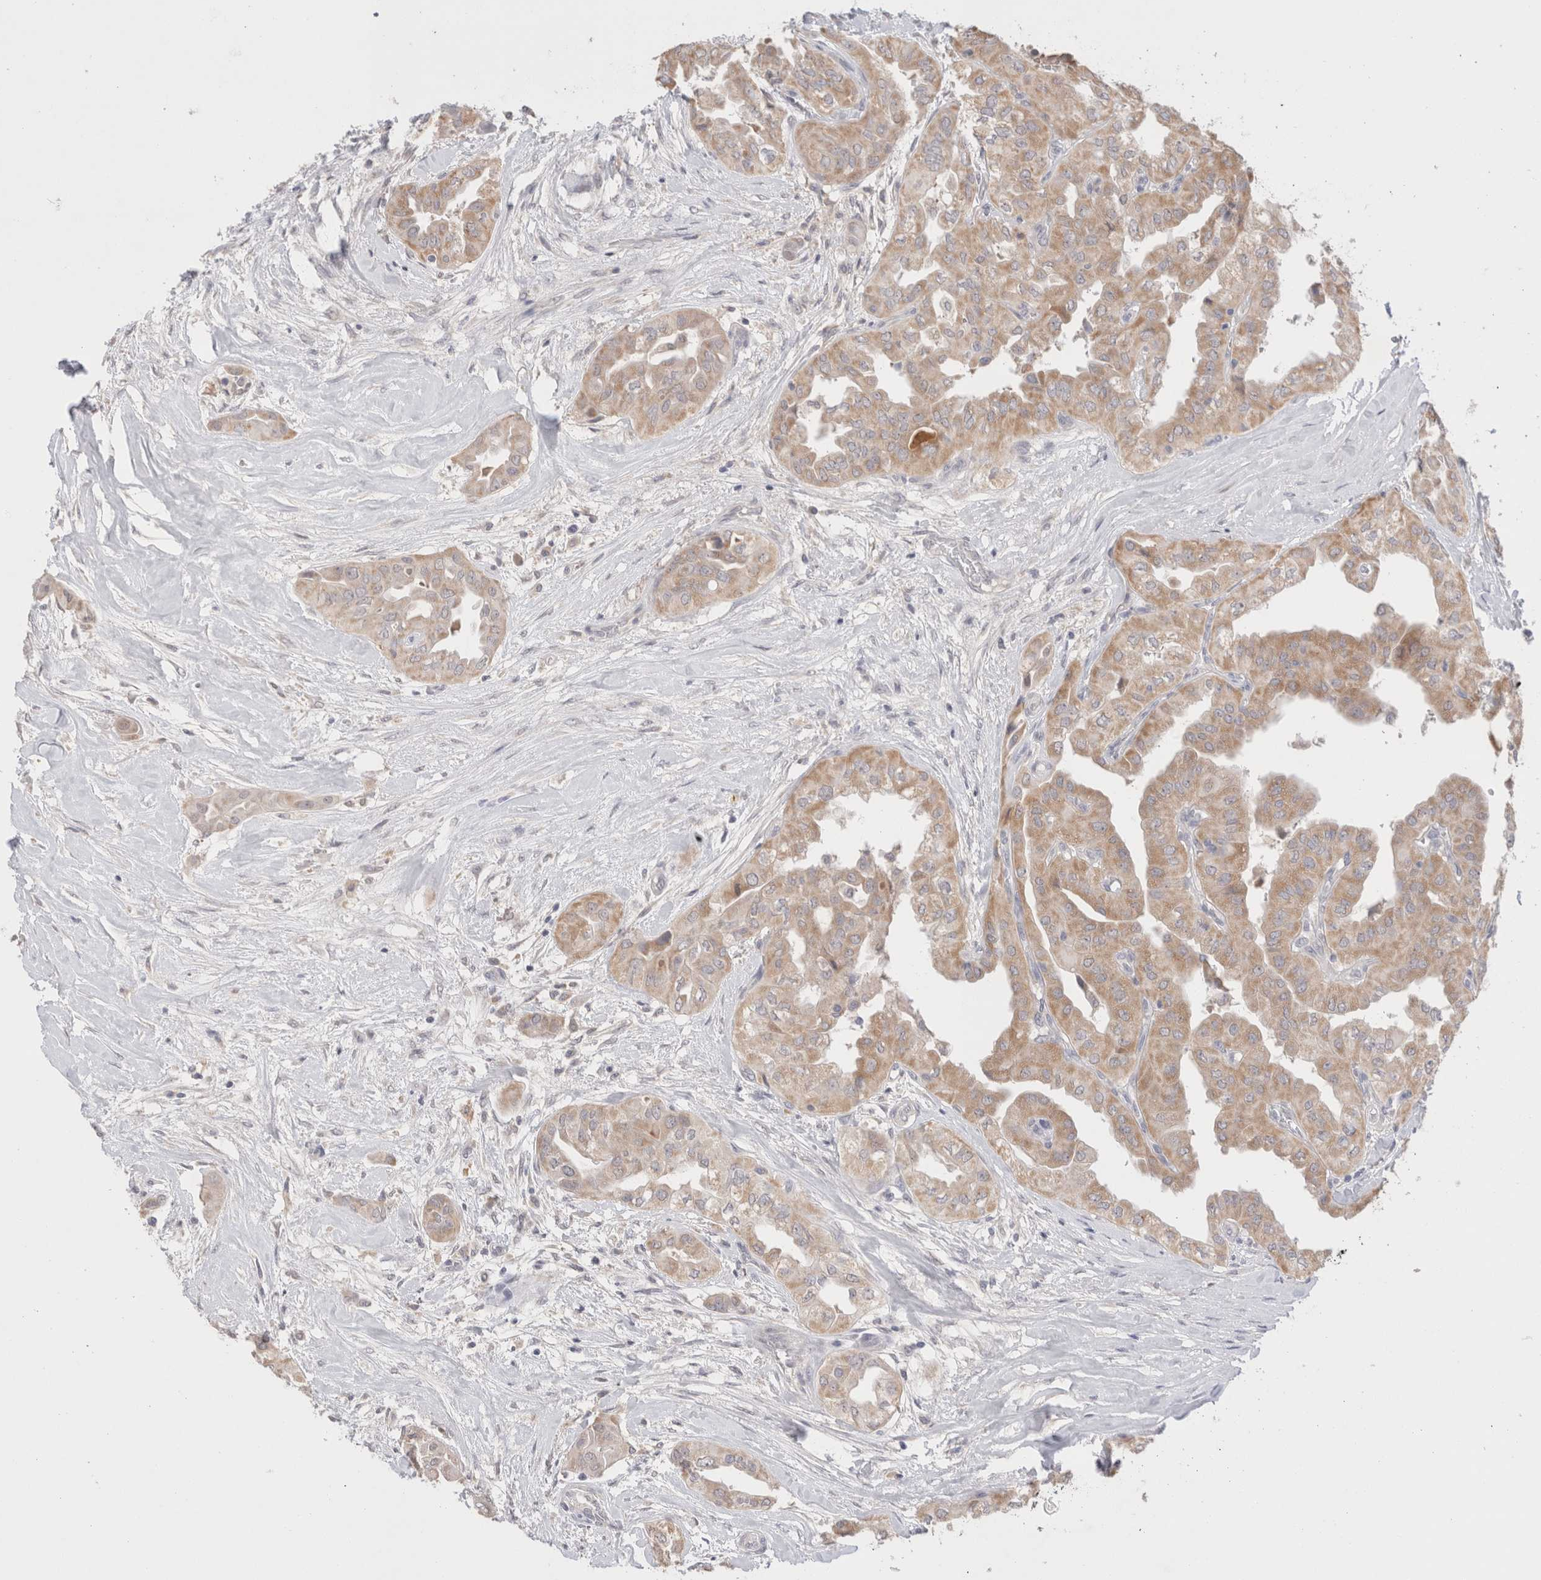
{"staining": {"intensity": "moderate", "quantity": ">75%", "location": "cytoplasmic/membranous"}, "tissue": "thyroid cancer", "cell_type": "Tumor cells", "image_type": "cancer", "snomed": [{"axis": "morphology", "description": "Papillary adenocarcinoma, NOS"}, {"axis": "topography", "description": "Thyroid gland"}], "caption": "Immunohistochemistry (DAB (3,3'-diaminobenzidine)) staining of thyroid papillary adenocarcinoma demonstrates moderate cytoplasmic/membranous protein expression in about >75% of tumor cells.", "gene": "SPATA20", "patient": {"sex": "female", "age": 59}}